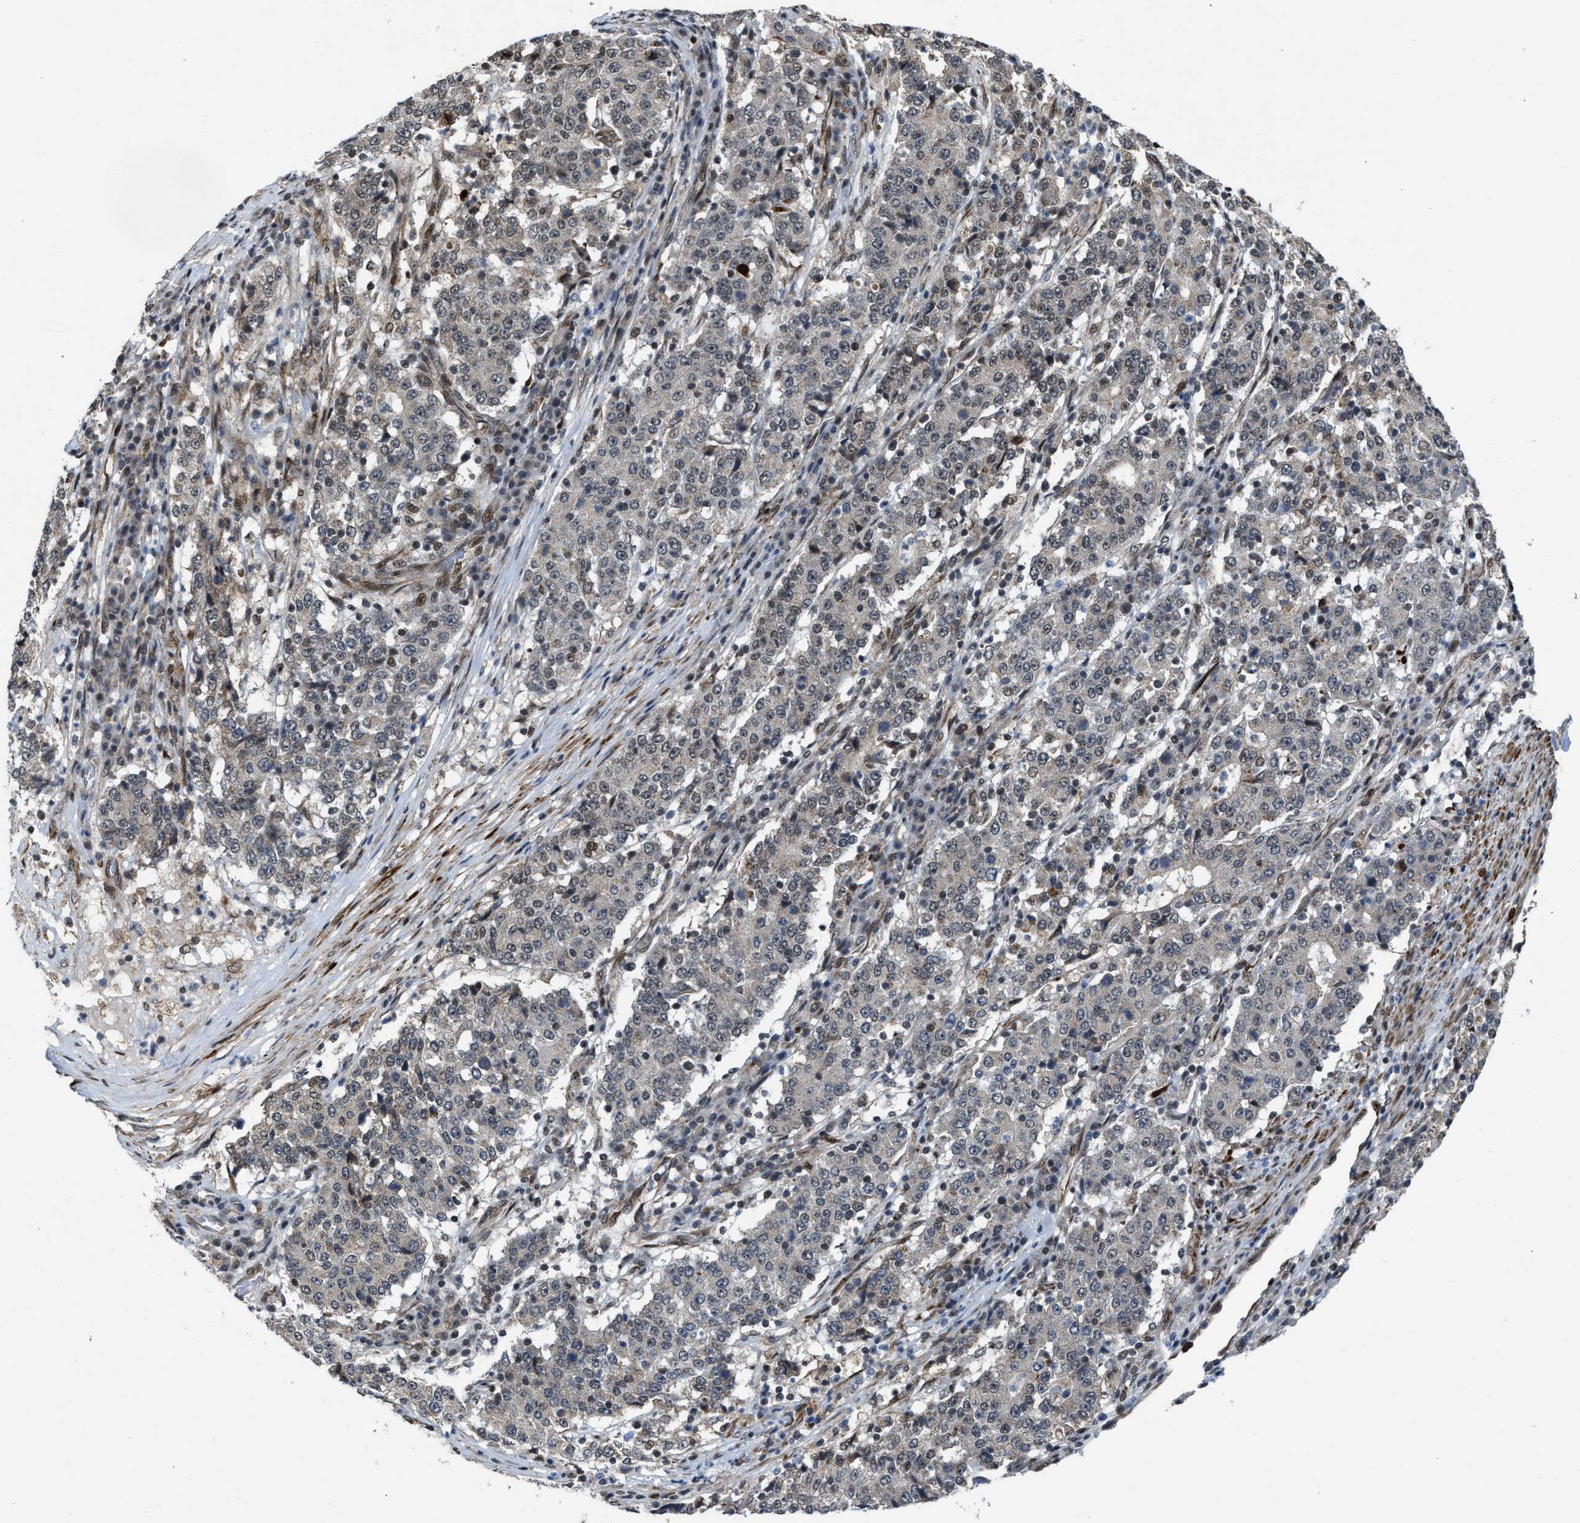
{"staining": {"intensity": "weak", "quantity": "<25%", "location": "nuclear"}, "tissue": "stomach cancer", "cell_type": "Tumor cells", "image_type": "cancer", "snomed": [{"axis": "morphology", "description": "Adenocarcinoma, NOS"}, {"axis": "topography", "description": "Stomach"}], "caption": "Micrograph shows no significant protein expression in tumor cells of stomach cancer (adenocarcinoma). (Immunohistochemistry (ihc), brightfield microscopy, high magnification).", "gene": "ZNF250", "patient": {"sex": "male", "age": 59}}